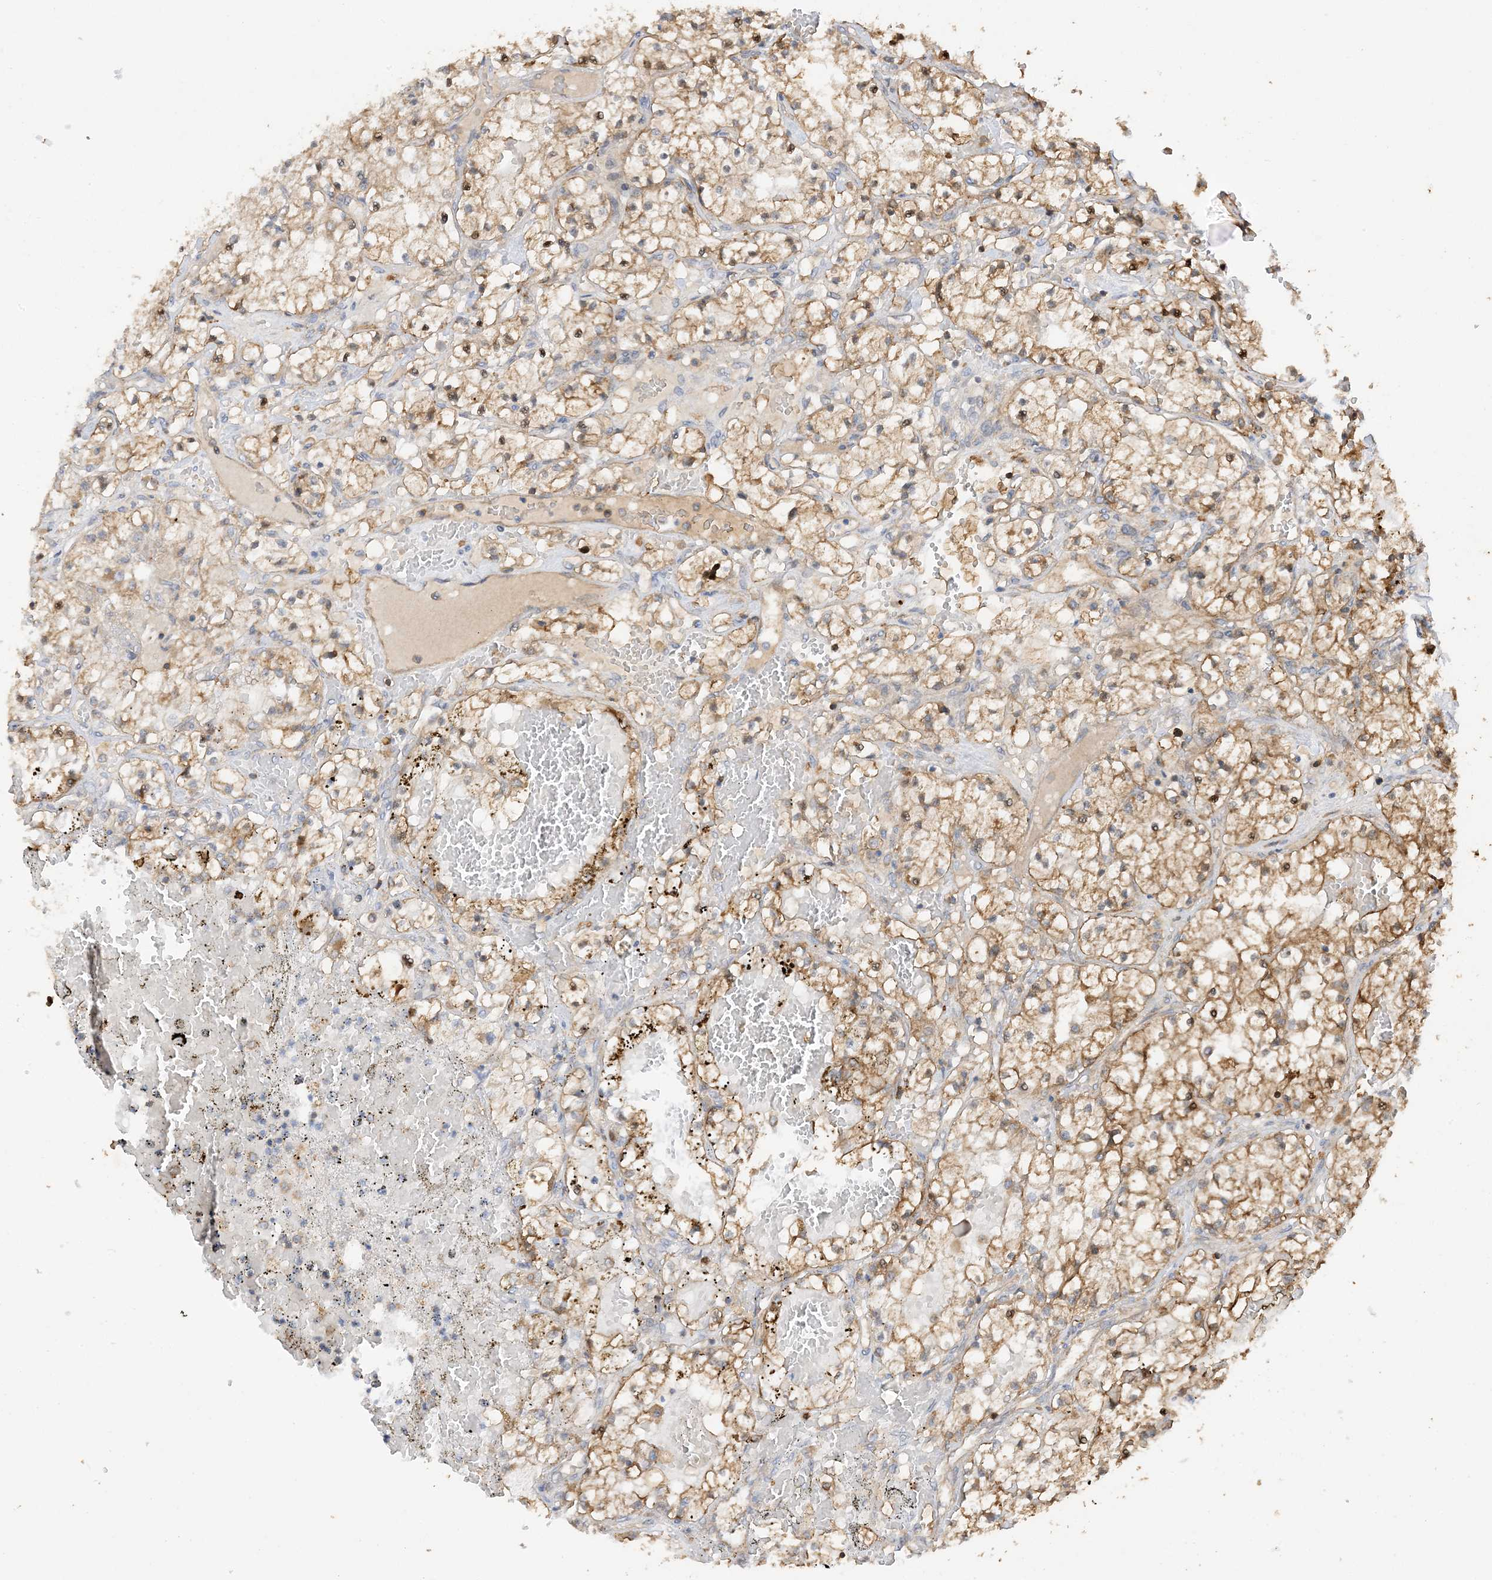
{"staining": {"intensity": "moderate", "quantity": ">75%", "location": "cytoplasmic/membranous"}, "tissue": "renal cancer", "cell_type": "Tumor cells", "image_type": "cancer", "snomed": [{"axis": "morphology", "description": "Normal tissue, NOS"}, {"axis": "morphology", "description": "Adenocarcinoma, NOS"}, {"axis": "topography", "description": "Kidney"}], "caption": "Immunohistochemistry (IHC) (DAB (3,3'-diaminobenzidine)) staining of adenocarcinoma (renal) displays moderate cytoplasmic/membranous protein staining in approximately >75% of tumor cells. The protein is stained brown, and the nuclei are stained in blue (DAB IHC with brightfield microscopy, high magnification).", "gene": "PHACTR2", "patient": {"sex": "male", "age": 68}}